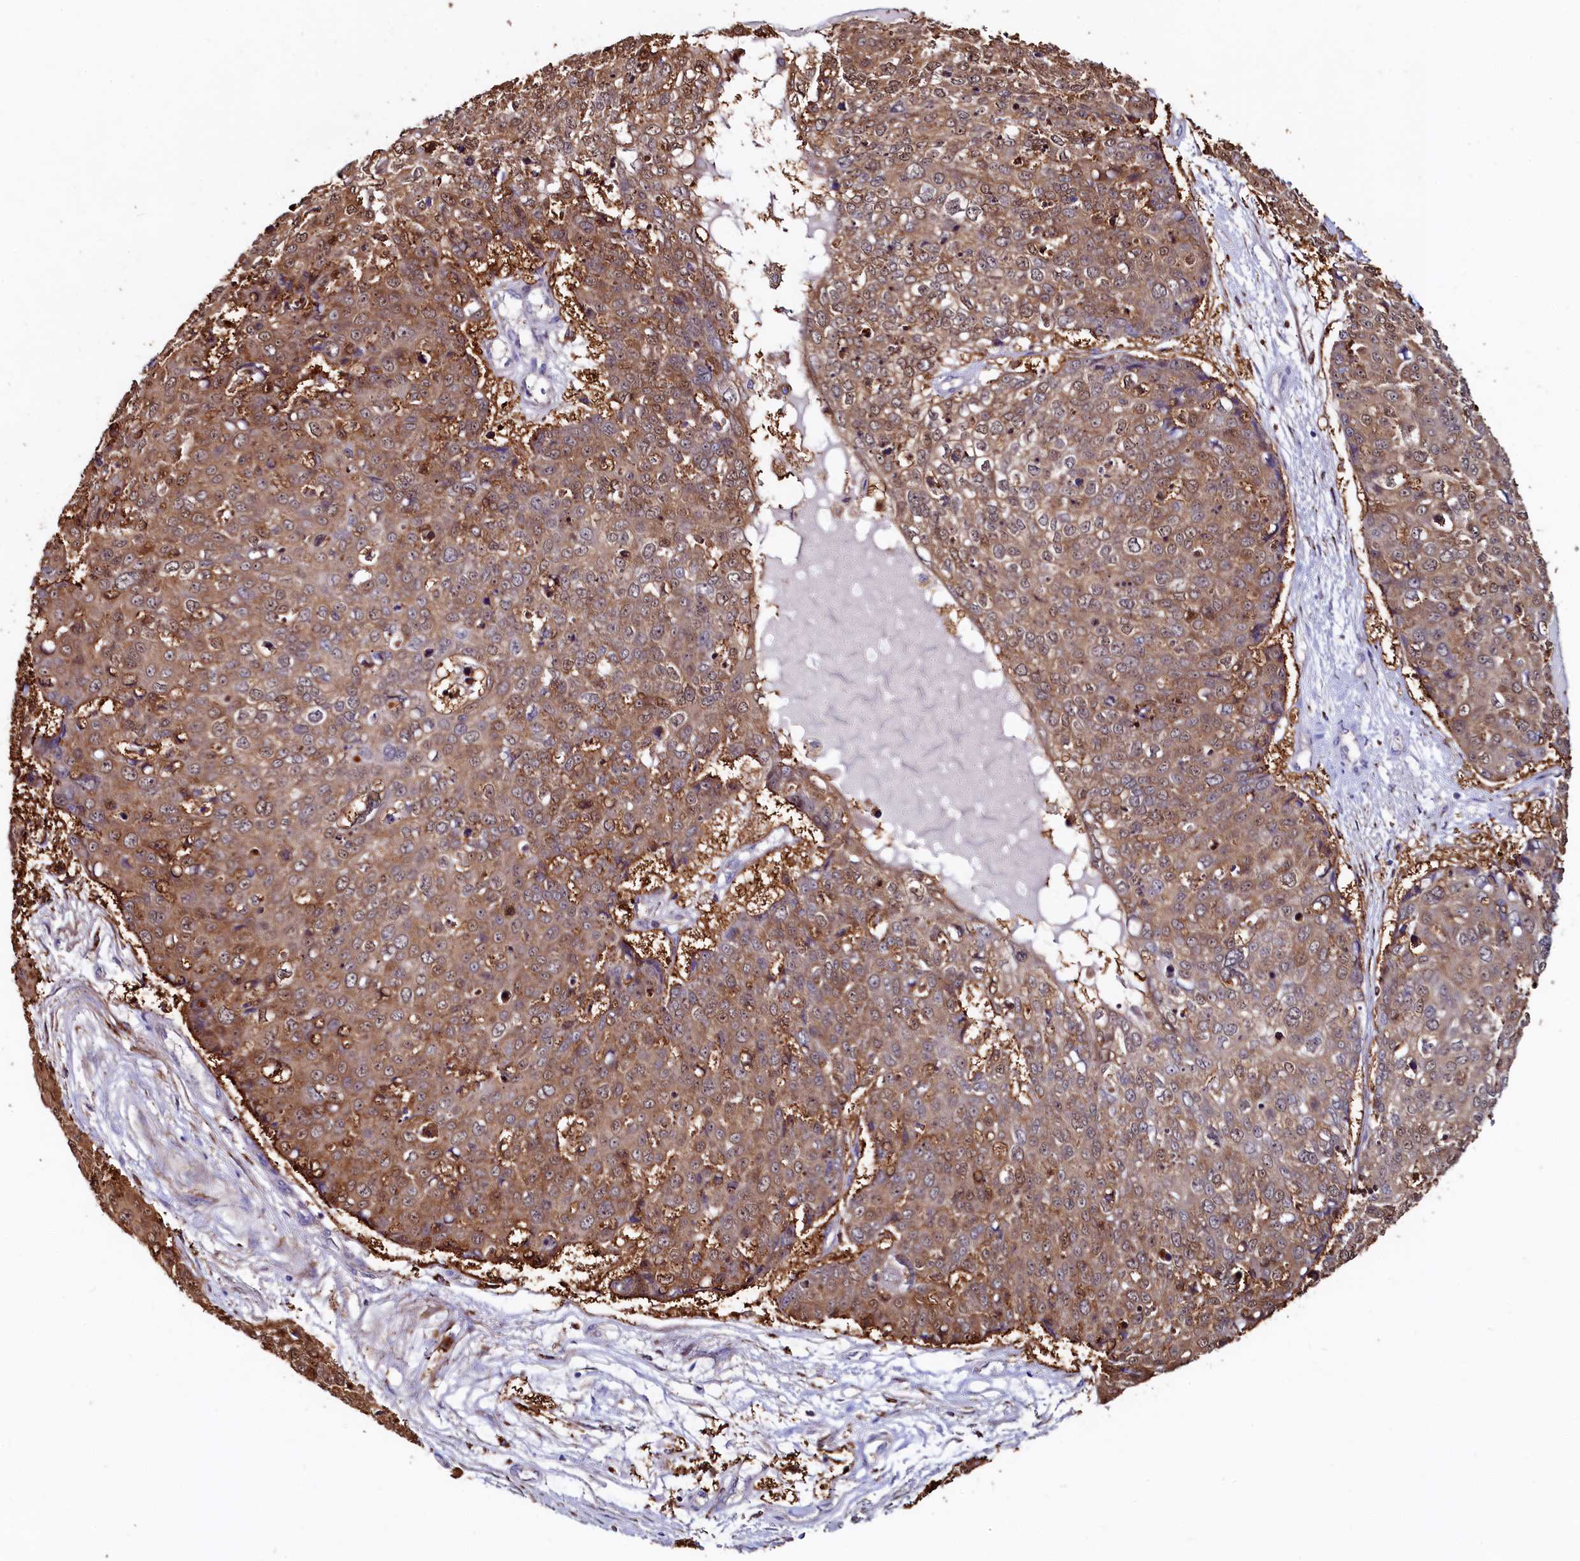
{"staining": {"intensity": "moderate", "quantity": ">75%", "location": "cytoplasmic/membranous"}, "tissue": "skin cancer", "cell_type": "Tumor cells", "image_type": "cancer", "snomed": [{"axis": "morphology", "description": "Squamous cell carcinoma, NOS"}, {"axis": "topography", "description": "Skin"}], "caption": "Moderate cytoplasmic/membranous positivity for a protein is present in about >75% of tumor cells of skin cancer using IHC.", "gene": "ASTE1", "patient": {"sex": "female", "age": 44}}